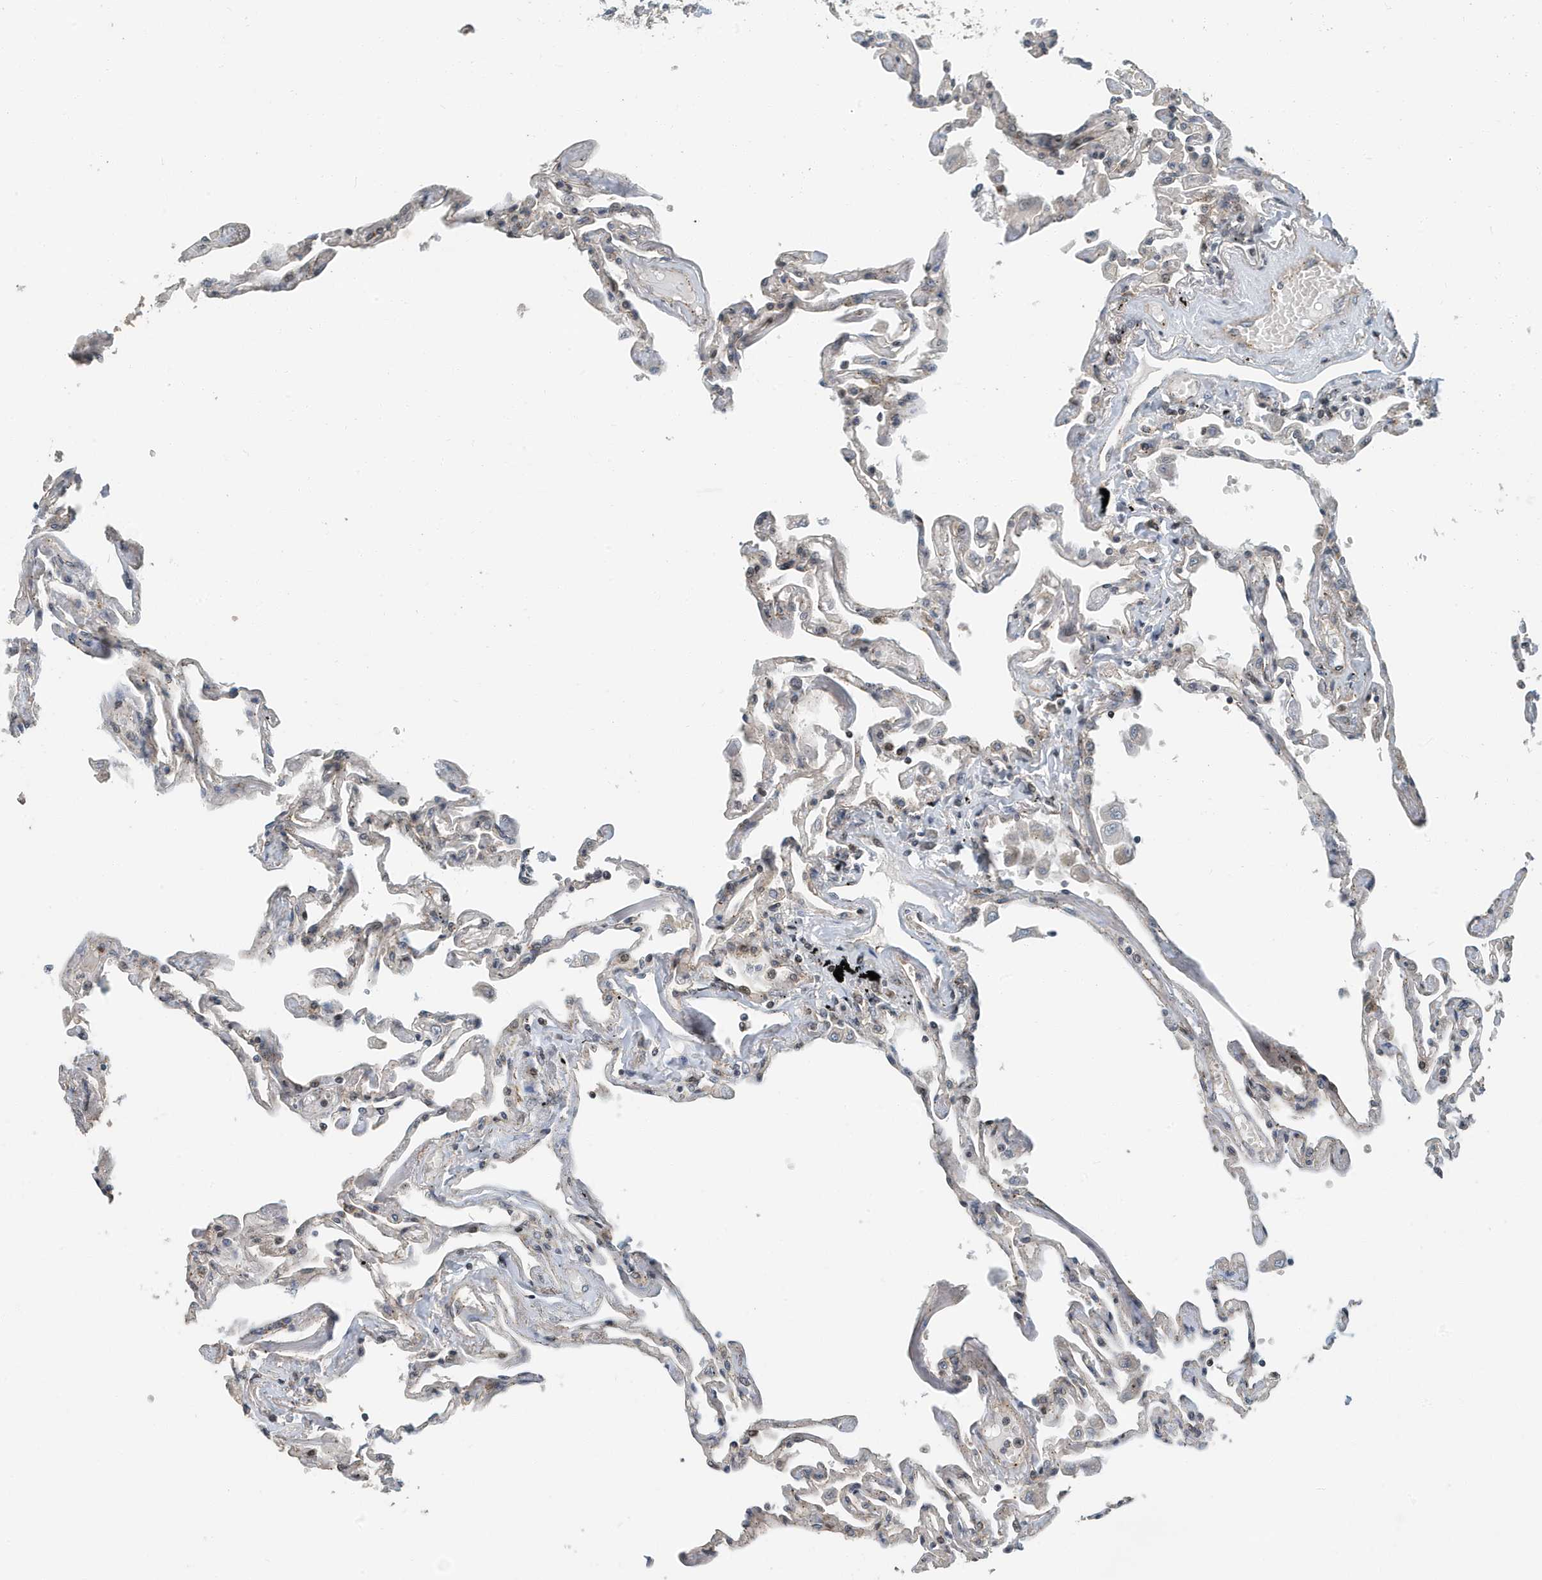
{"staining": {"intensity": "moderate", "quantity": "25%-75%", "location": "nuclear"}, "tissue": "lung", "cell_type": "Alveolar cells", "image_type": "normal", "snomed": [{"axis": "morphology", "description": "Normal tissue, NOS"}, {"axis": "topography", "description": "Lung"}], "caption": "Lung stained with DAB (3,3'-diaminobenzidine) immunohistochemistry shows medium levels of moderate nuclear staining in about 25%-75% of alveolar cells.", "gene": "KIF15", "patient": {"sex": "female", "age": 67}}